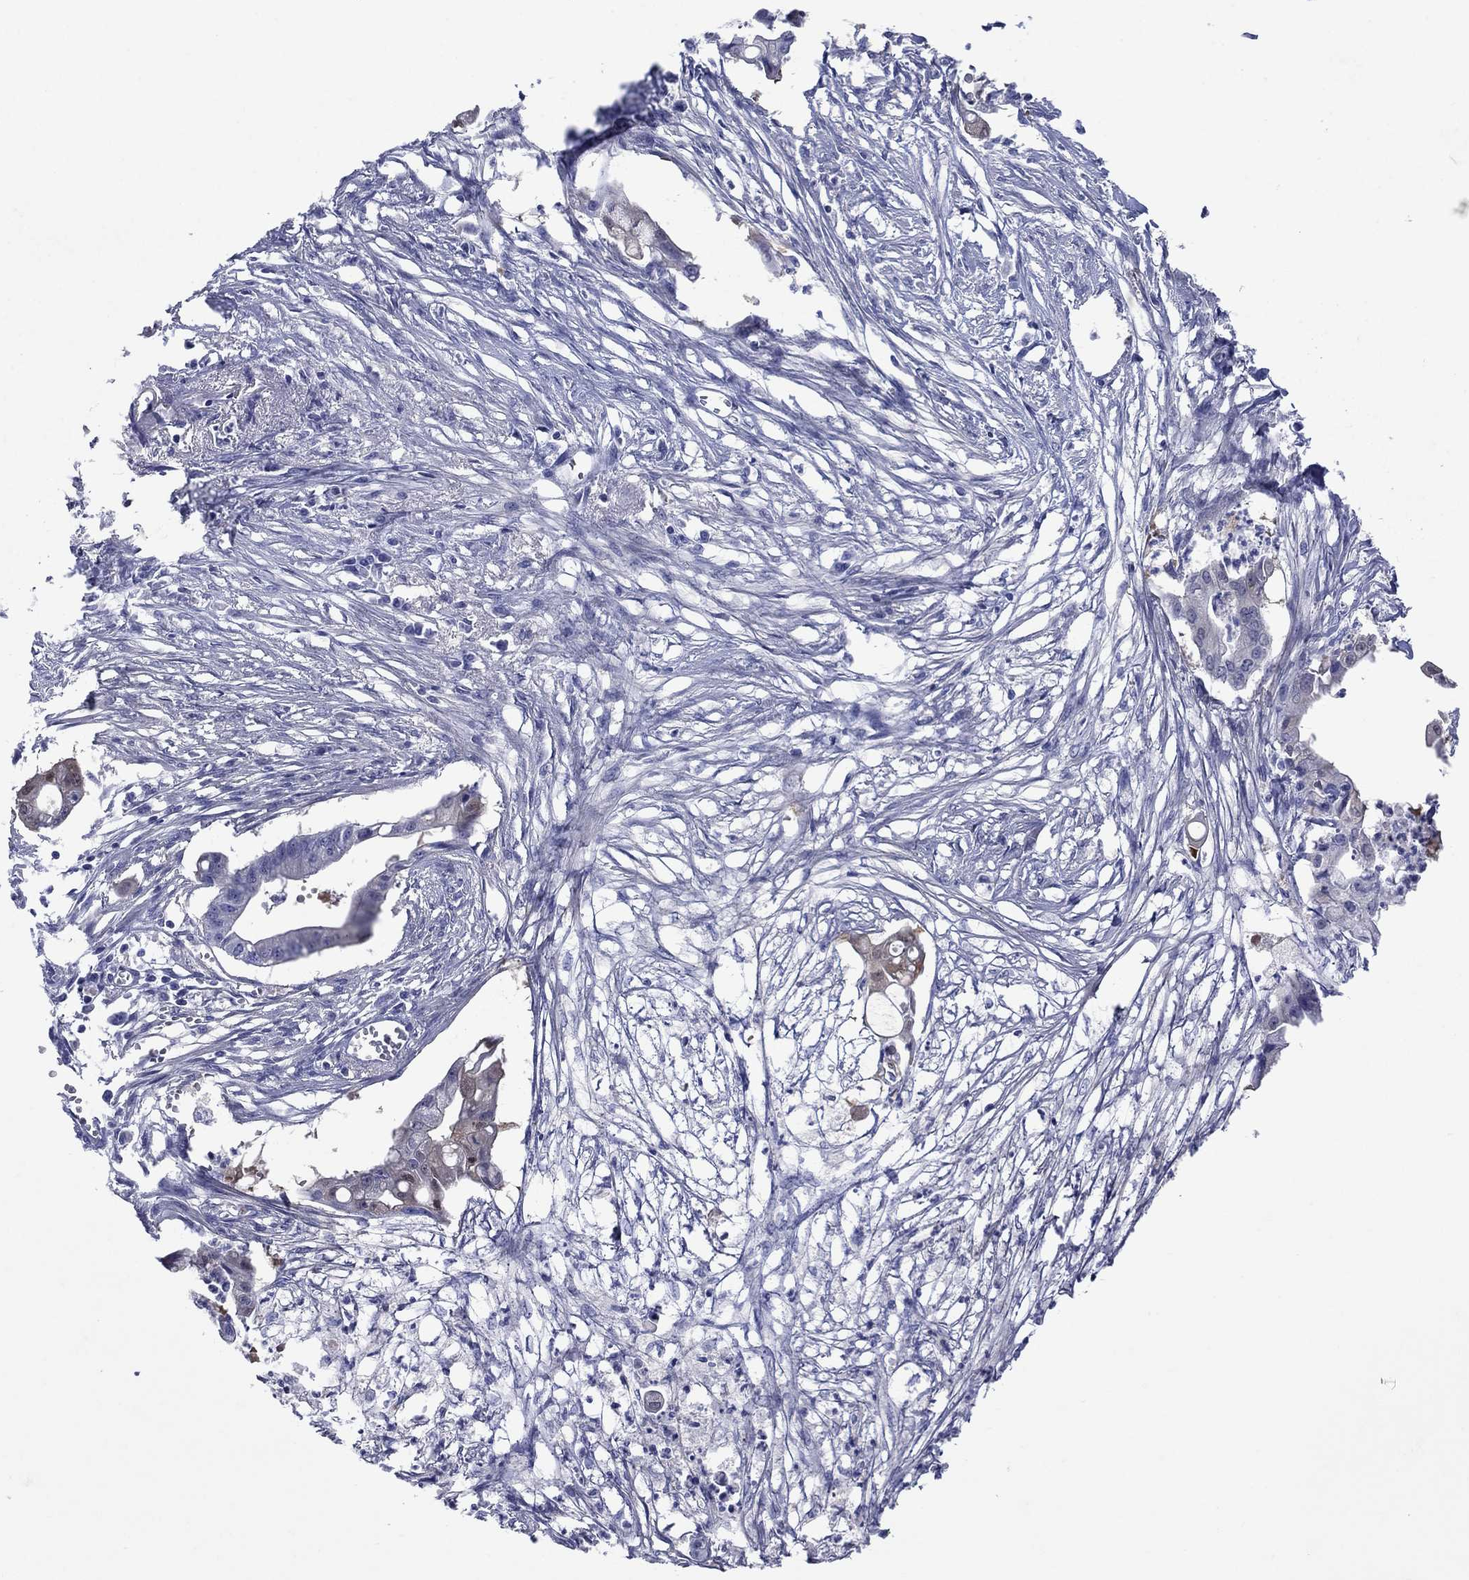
{"staining": {"intensity": "negative", "quantity": "none", "location": "none"}, "tissue": "pancreatic cancer", "cell_type": "Tumor cells", "image_type": "cancer", "snomed": [{"axis": "morphology", "description": "Normal tissue, NOS"}, {"axis": "morphology", "description": "Adenocarcinoma, NOS"}, {"axis": "topography", "description": "Pancreas"}], "caption": "A micrograph of human pancreatic cancer is negative for staining in tumor cells.", "gene": "SULT2B1", "patient": {"sex": "female", "age": 58}}